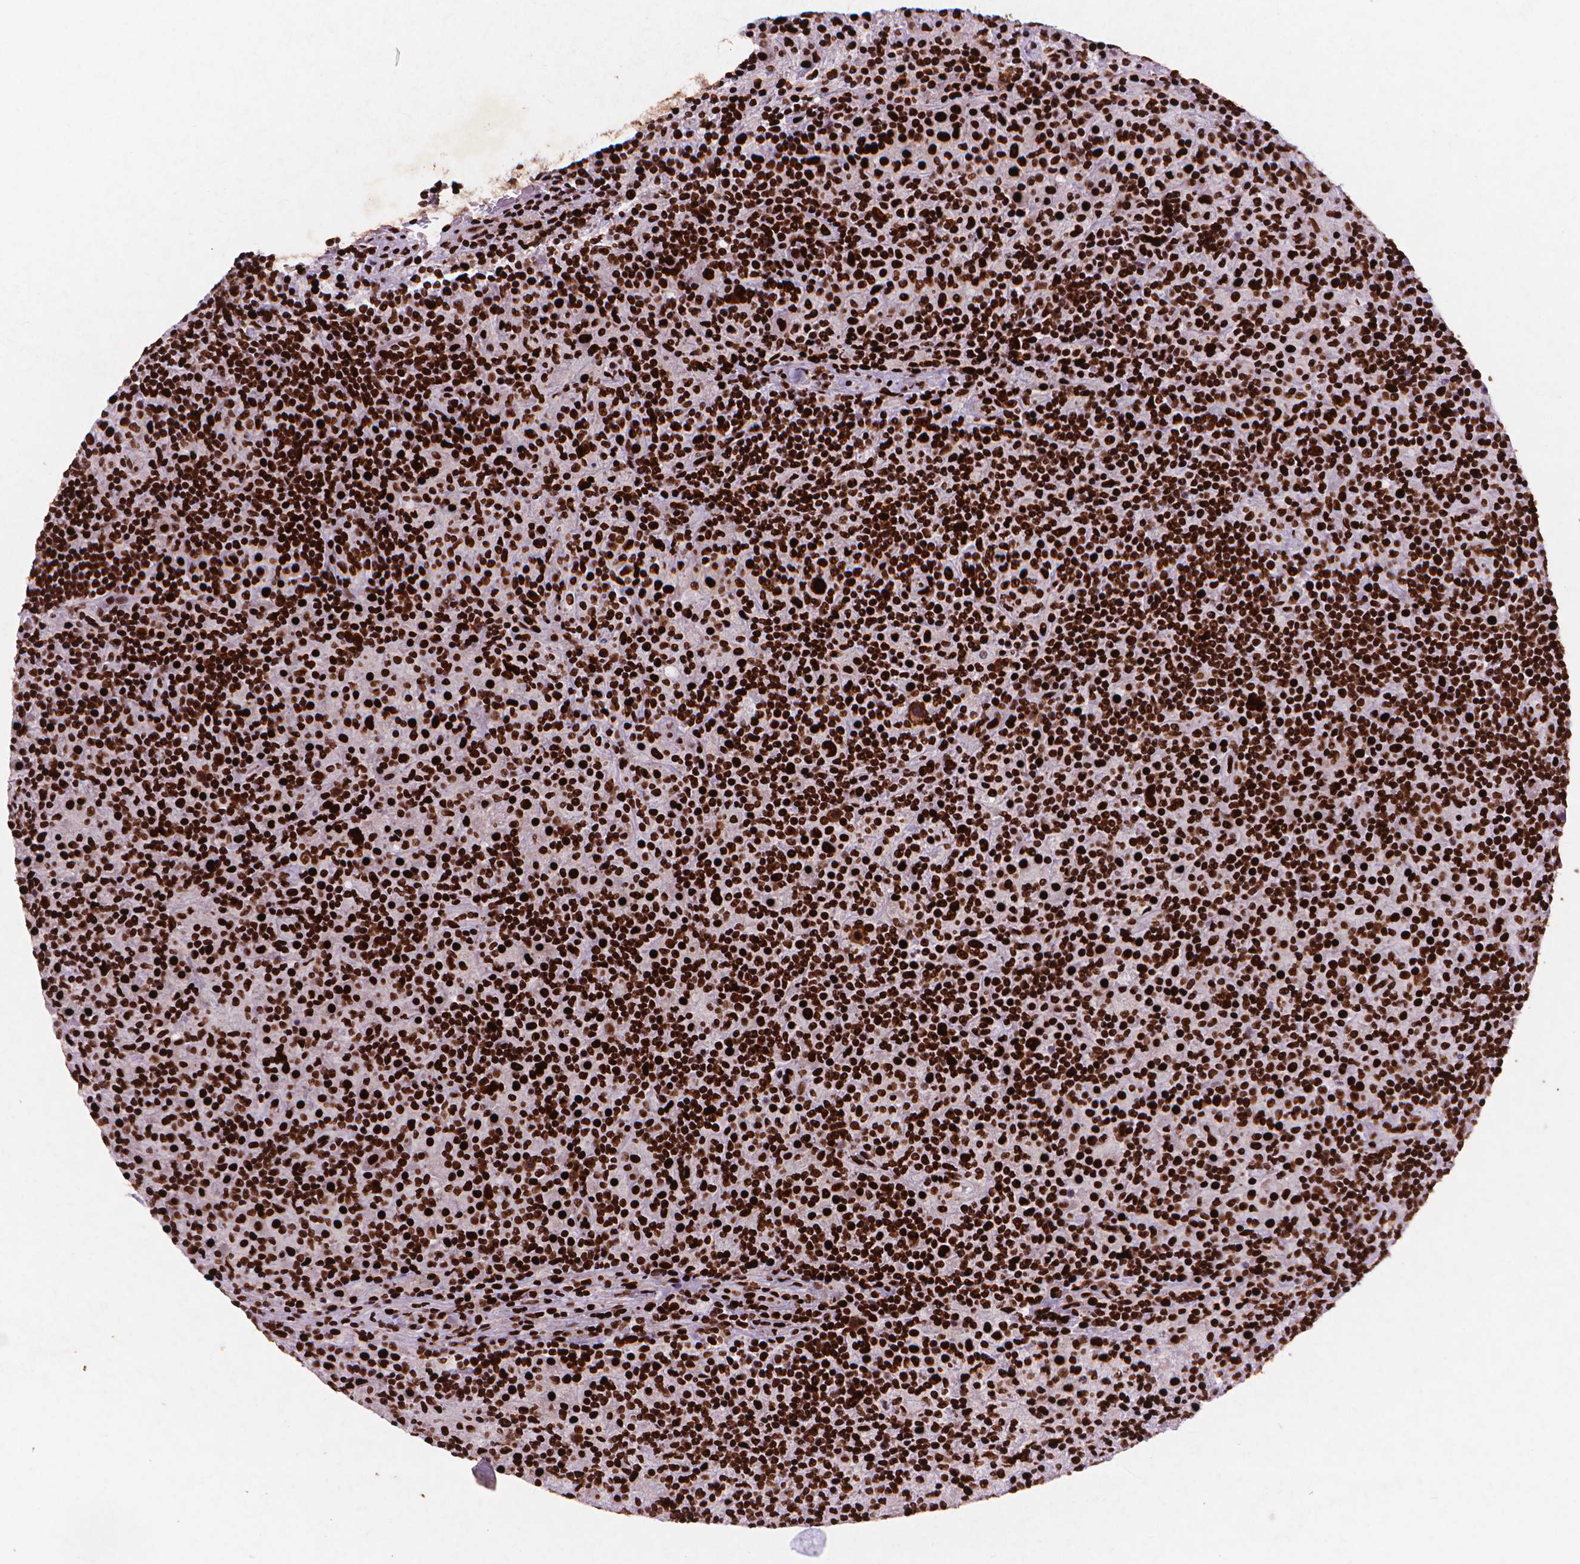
{"staining": {"intensity": "strong", "quantity": ">75%", "location": "nuclear"}, "tissue": "lymphoma", "cell_type": "Tumor cells", "image_type": "cancer", "snomed": [{"axis": "morphology", "description": "Hodgkin's disease, NOS"}, {"axis": "topography", "description": "Lymph node"}], "caption": "The histopathology image exhibits immunohistochemical staining of Hodgkin's disease. There is strong nuclear expression is present in approximately >75% of tumor cells.", "gene": "CITED2", "patient": {"sex": "male", "age": 70}}